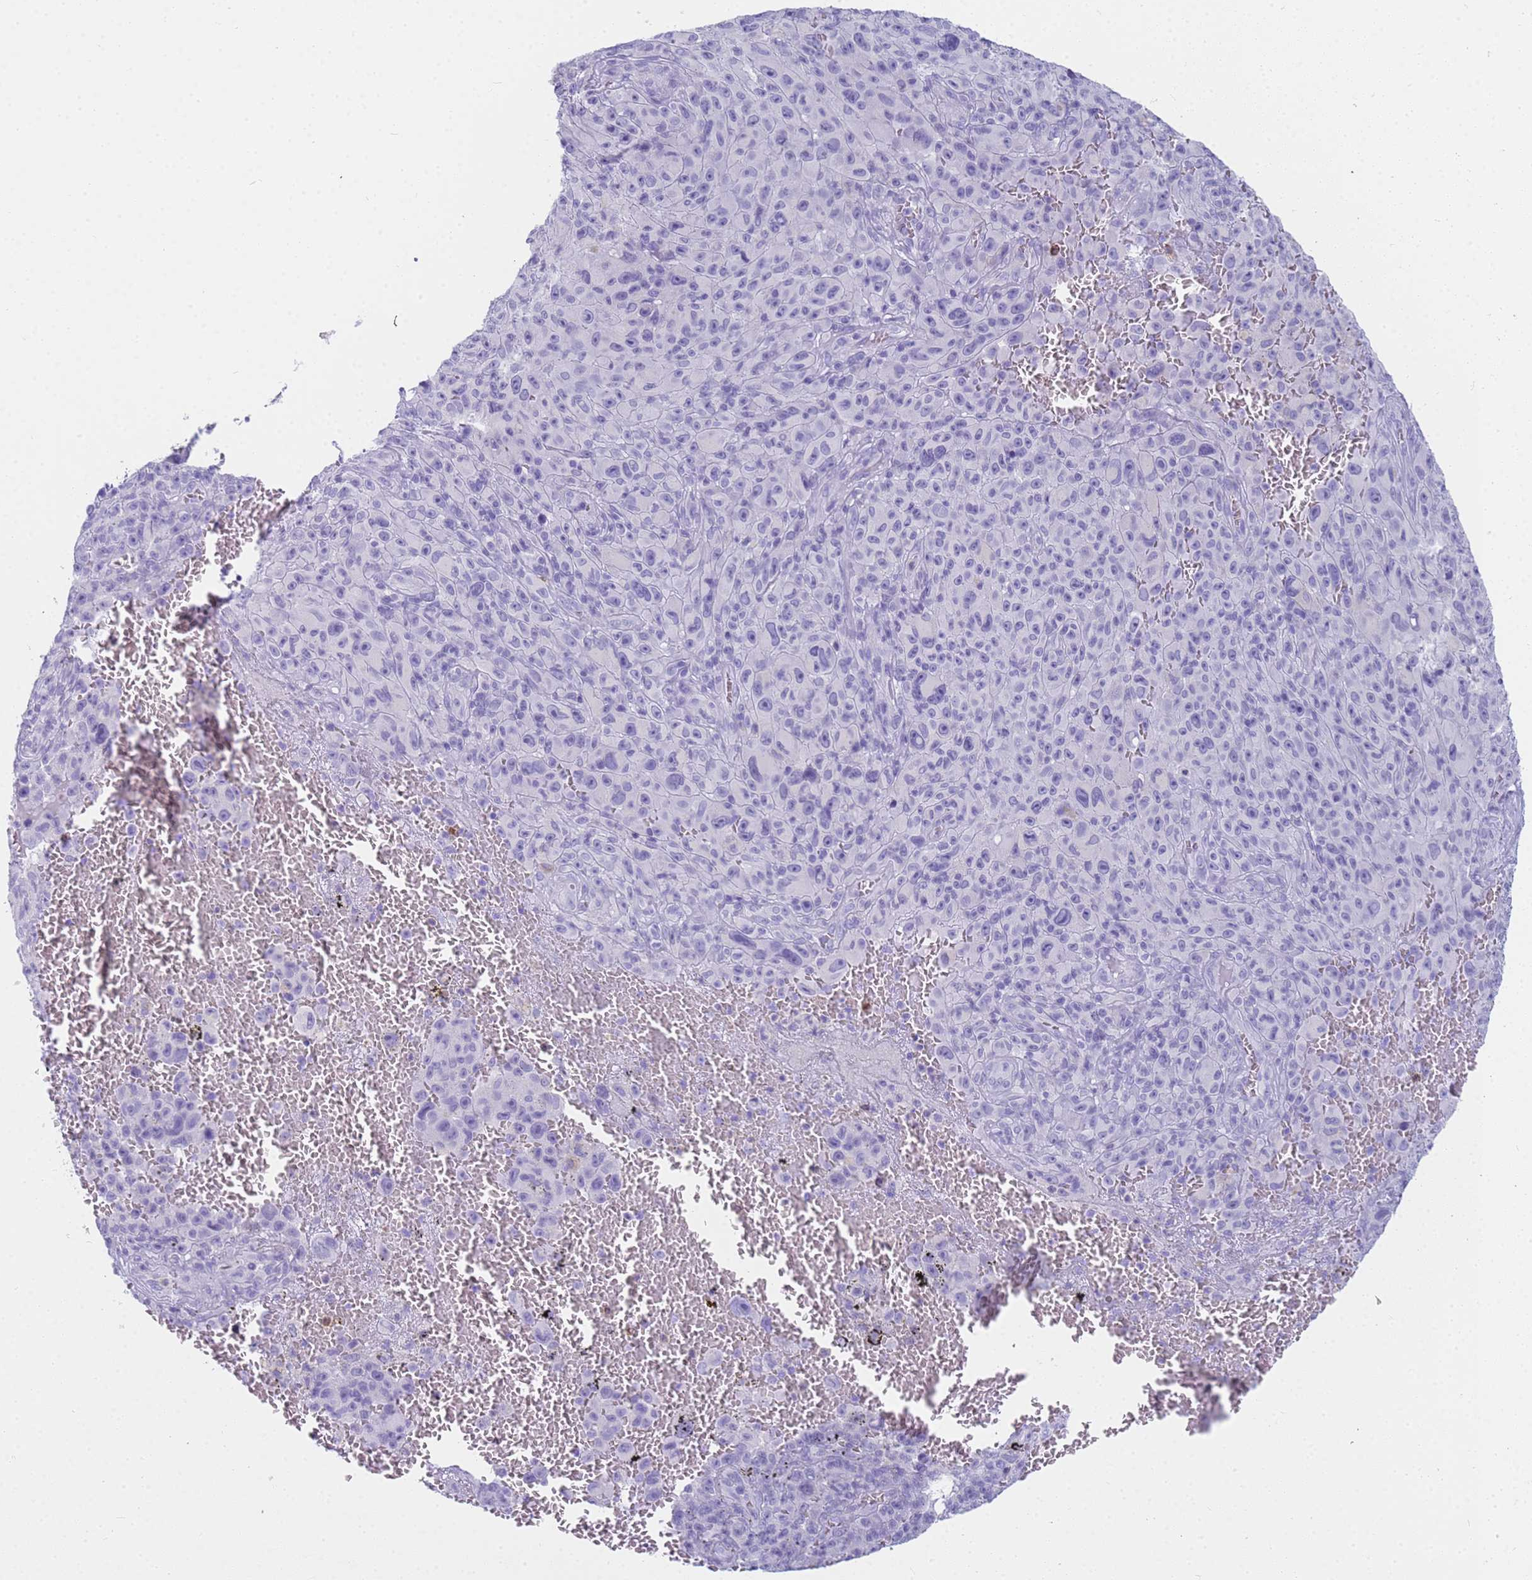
{"staining": {"intensity": "negative", "quantity": "none", "location": "none"}, "tissue": "melanoma", "cell_type": "Tumor cells", "image_type": "cancer", "snomed": [{"axis": "morphology", "description": "Malignant melanoma, NOS"}, {"axis": "topography", "description": "Skin"}], "caption": "IHC histopathology image of malignant melanoma stained for a protein (brown), which exhibits no positivity in tumor cells.", "gene": "RNASE2", "patient": {"sex": "female", "age": 82}}